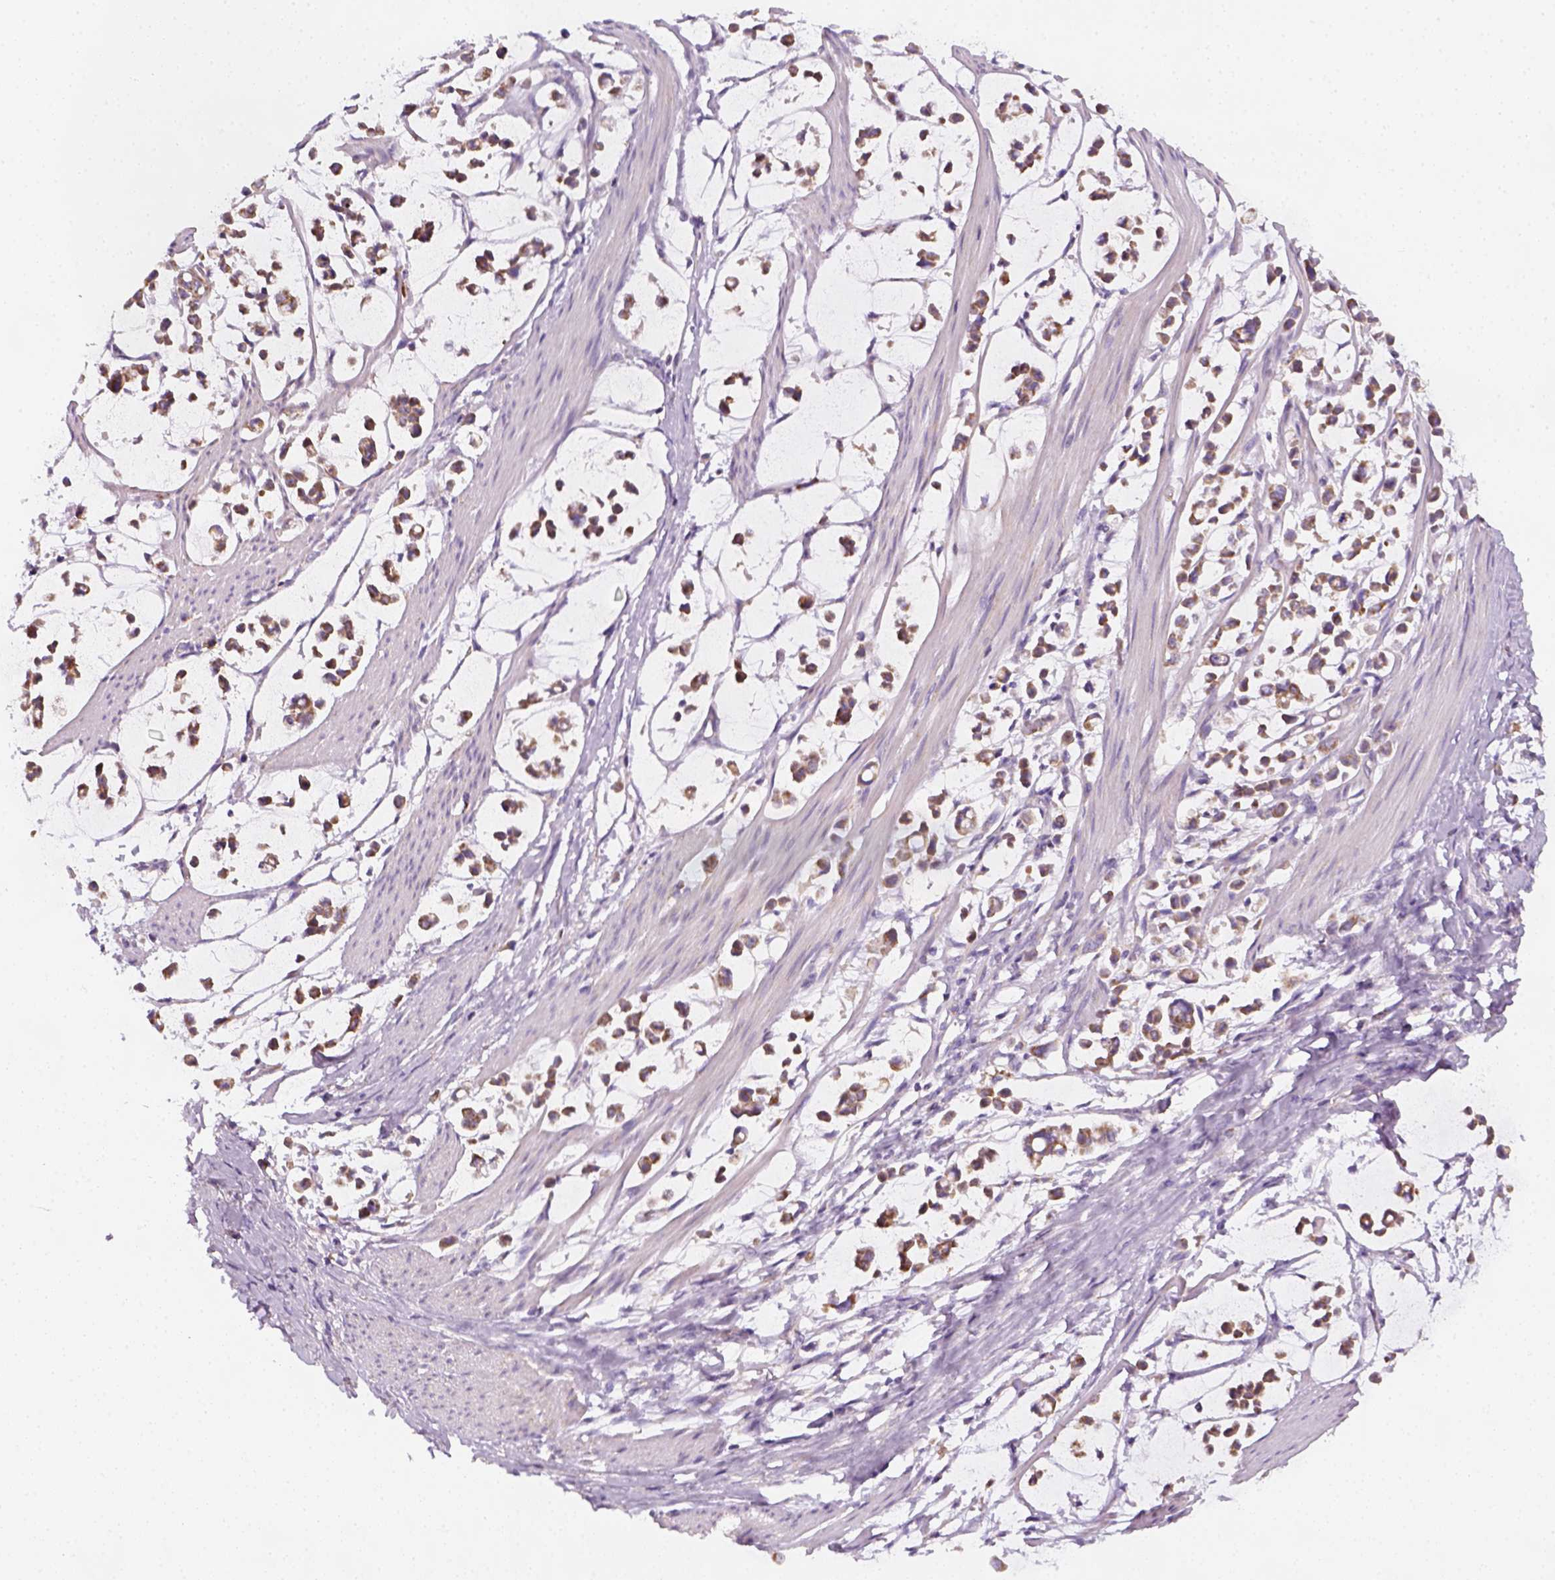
{"staining": {"intensity": "moderate", "quantity": ">75%", "location": "cytoplasmic/membranous"}, "tissue": "stomach cancer", "cell_type": "Tumor cells", "image_type": "cancer", "snomed": [{"axis": "morphology", "description": "Adenocarcinoma, NOS"}, {"axis": "topography", "description": "Stomach"}], "caption": "Immunohistochemical staining of human stomach cancer exhibits medium levels of moderate cytoplasmic/membranous expression in approximately >75% of tumor cells.", "gene": "AWAT2", "patient": {"sex": "male", "age": 82}}